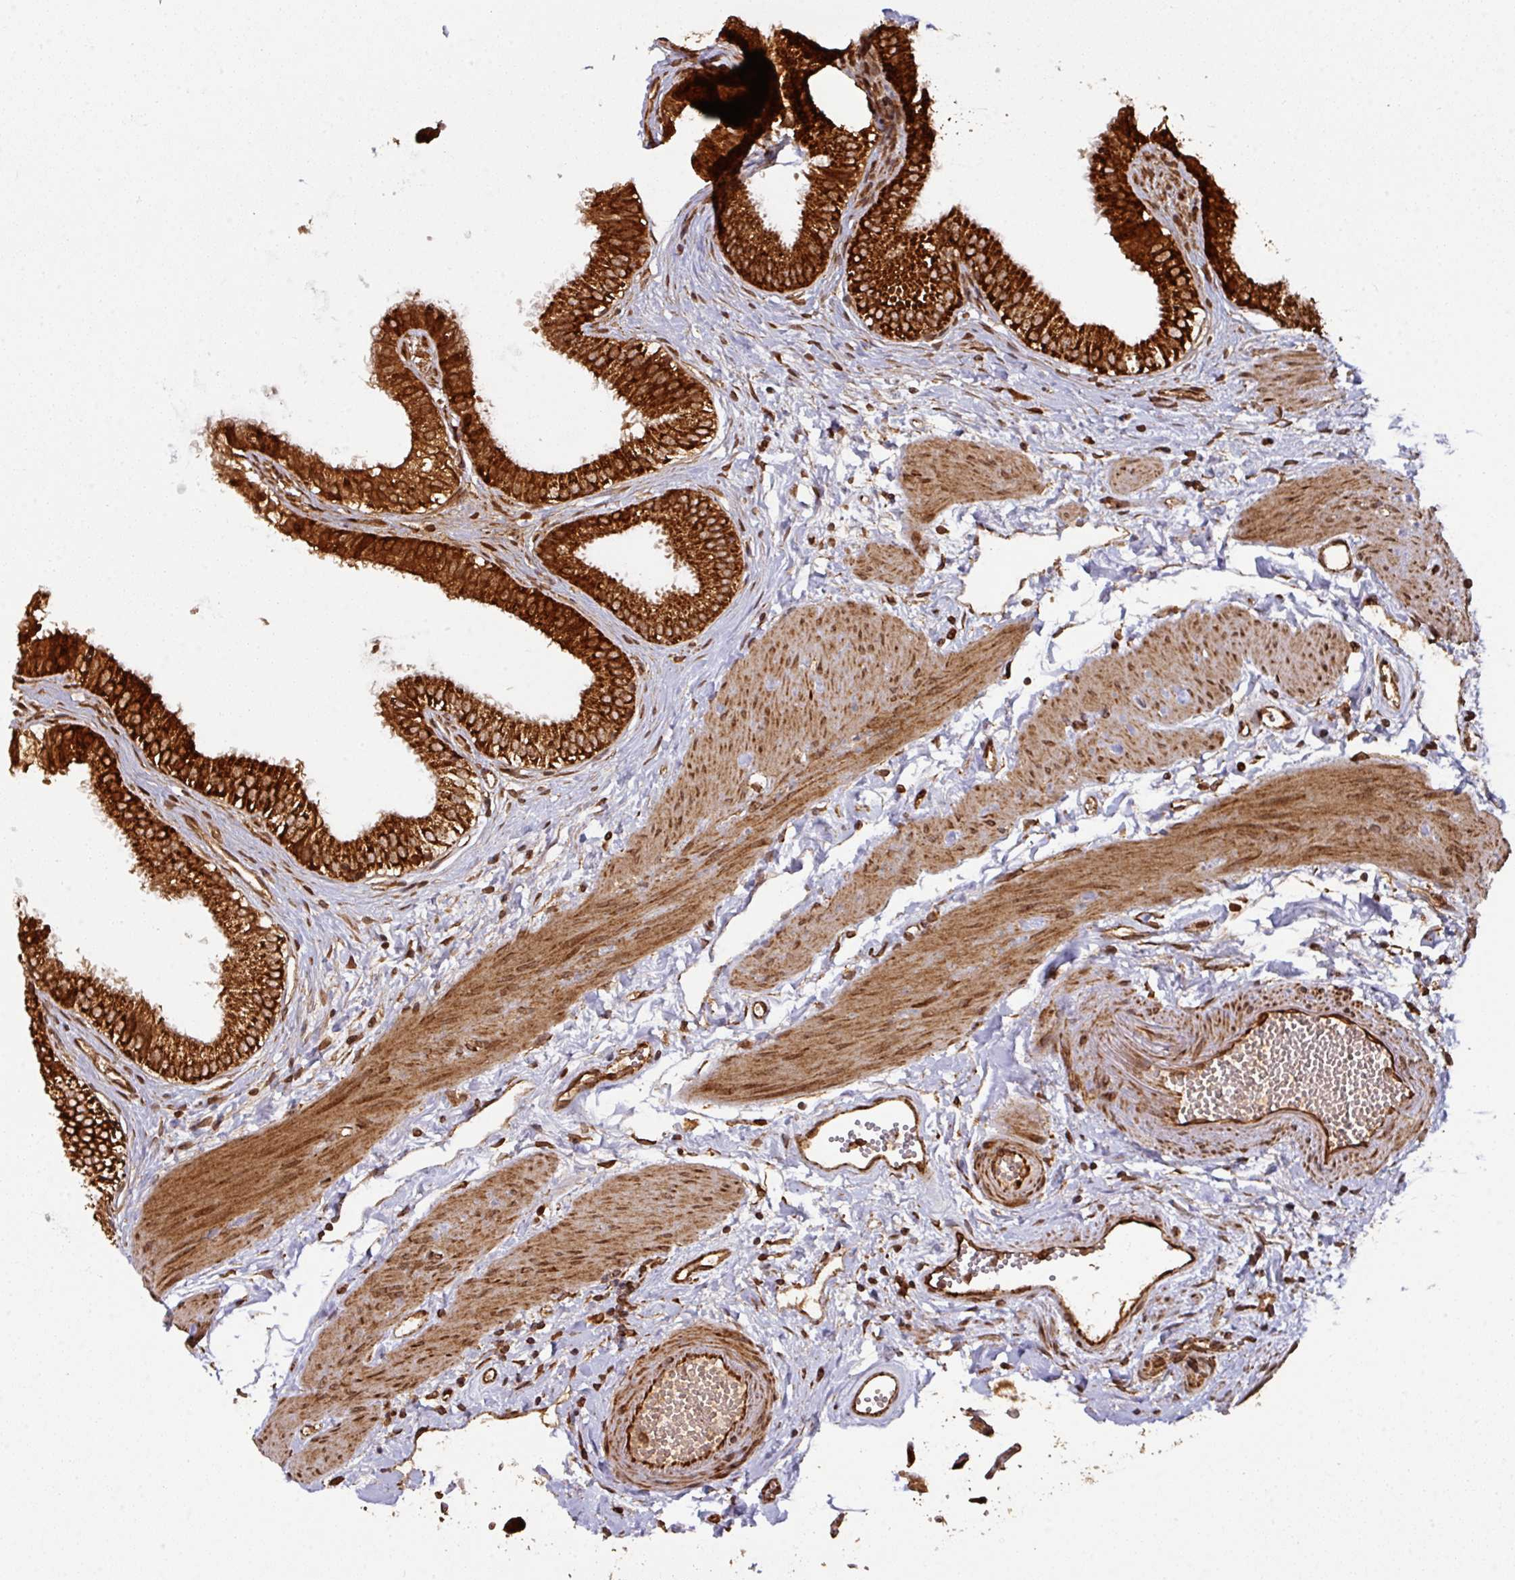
{"staining": {"intensity": "strong", "quantity": ">75%", "location": "cytoplasmic/membranous"}, "tissue": "gallbladder", "cell_type": "Glandular cells", "image_type": "normal", "snomed": [{"axis": "morphology", "description": "Normal tissue, NOS"}, {"axis": "topography", "description": "Gallbladder"}], "caption": "This image exhibits immunohistochemistry (IHC) staining of unremarkable human gallbladder, with high strong cytoplasmic/membranous expression in about >75% of glandular cells.", "gene": "TRAP1", "patient": {"sex": "female", "age": 54}}